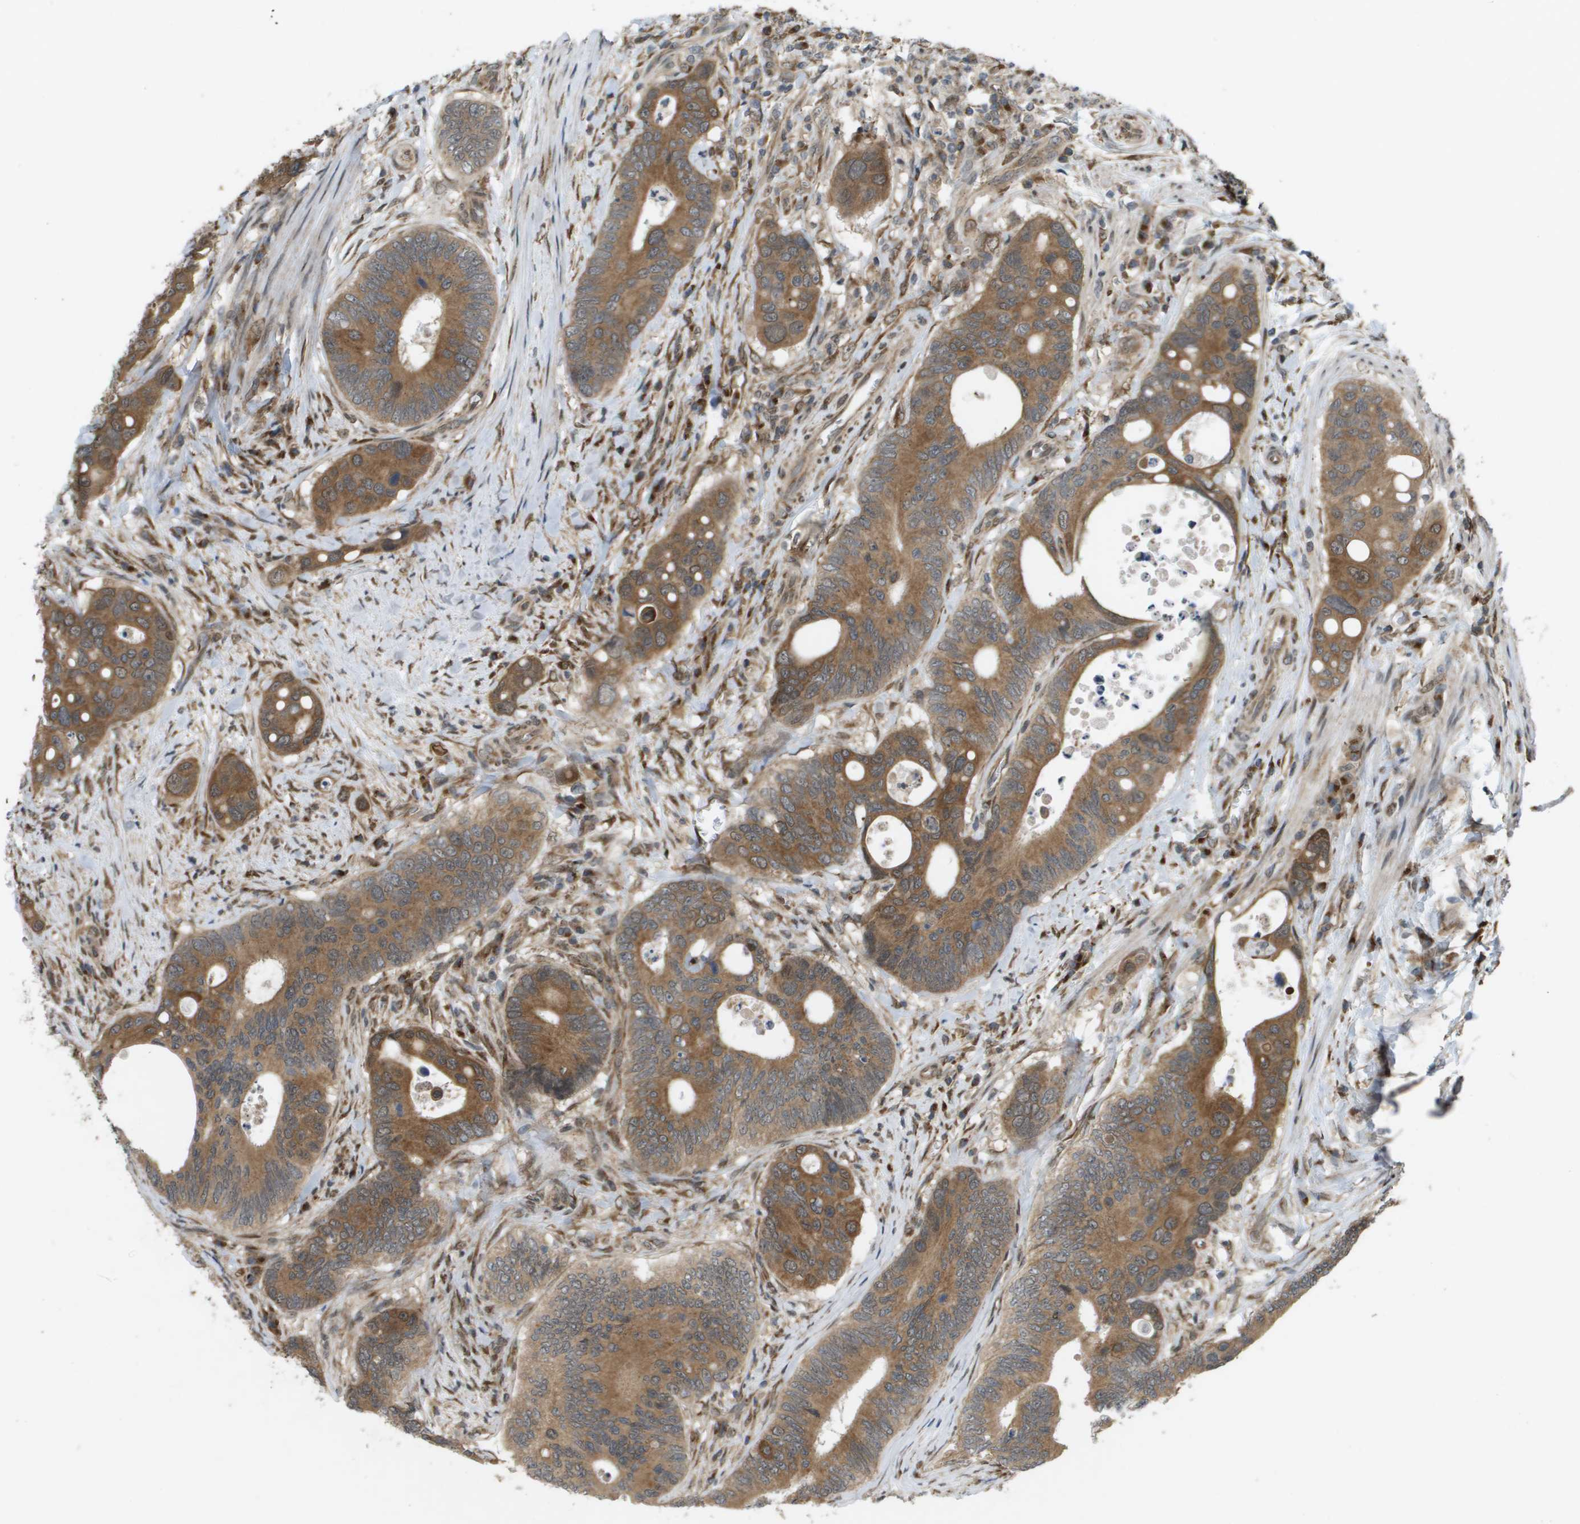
{"staining": {"intensity": "moderate", "quantity": ">75%", "location": "cytoplasmic/membranous"}, "tissue": "colorectal cancer", "cell_type": "Tumor cells", "image_type": "cancer", "snomed": [{"axis": "morphology", "description": "Inflammation, NOS"}, {"axis": "morphology", "description": "Adenocarcinoma, NOS"}, {"axis": "topography", "description": "Colon"}], "caption": "Human colorectal adenocarcinoma stained with a protein marker exhibits moderate staining in tumor cells.", "gene": "IFNLR1", "patient": {"sex": "male", "age": 72}}